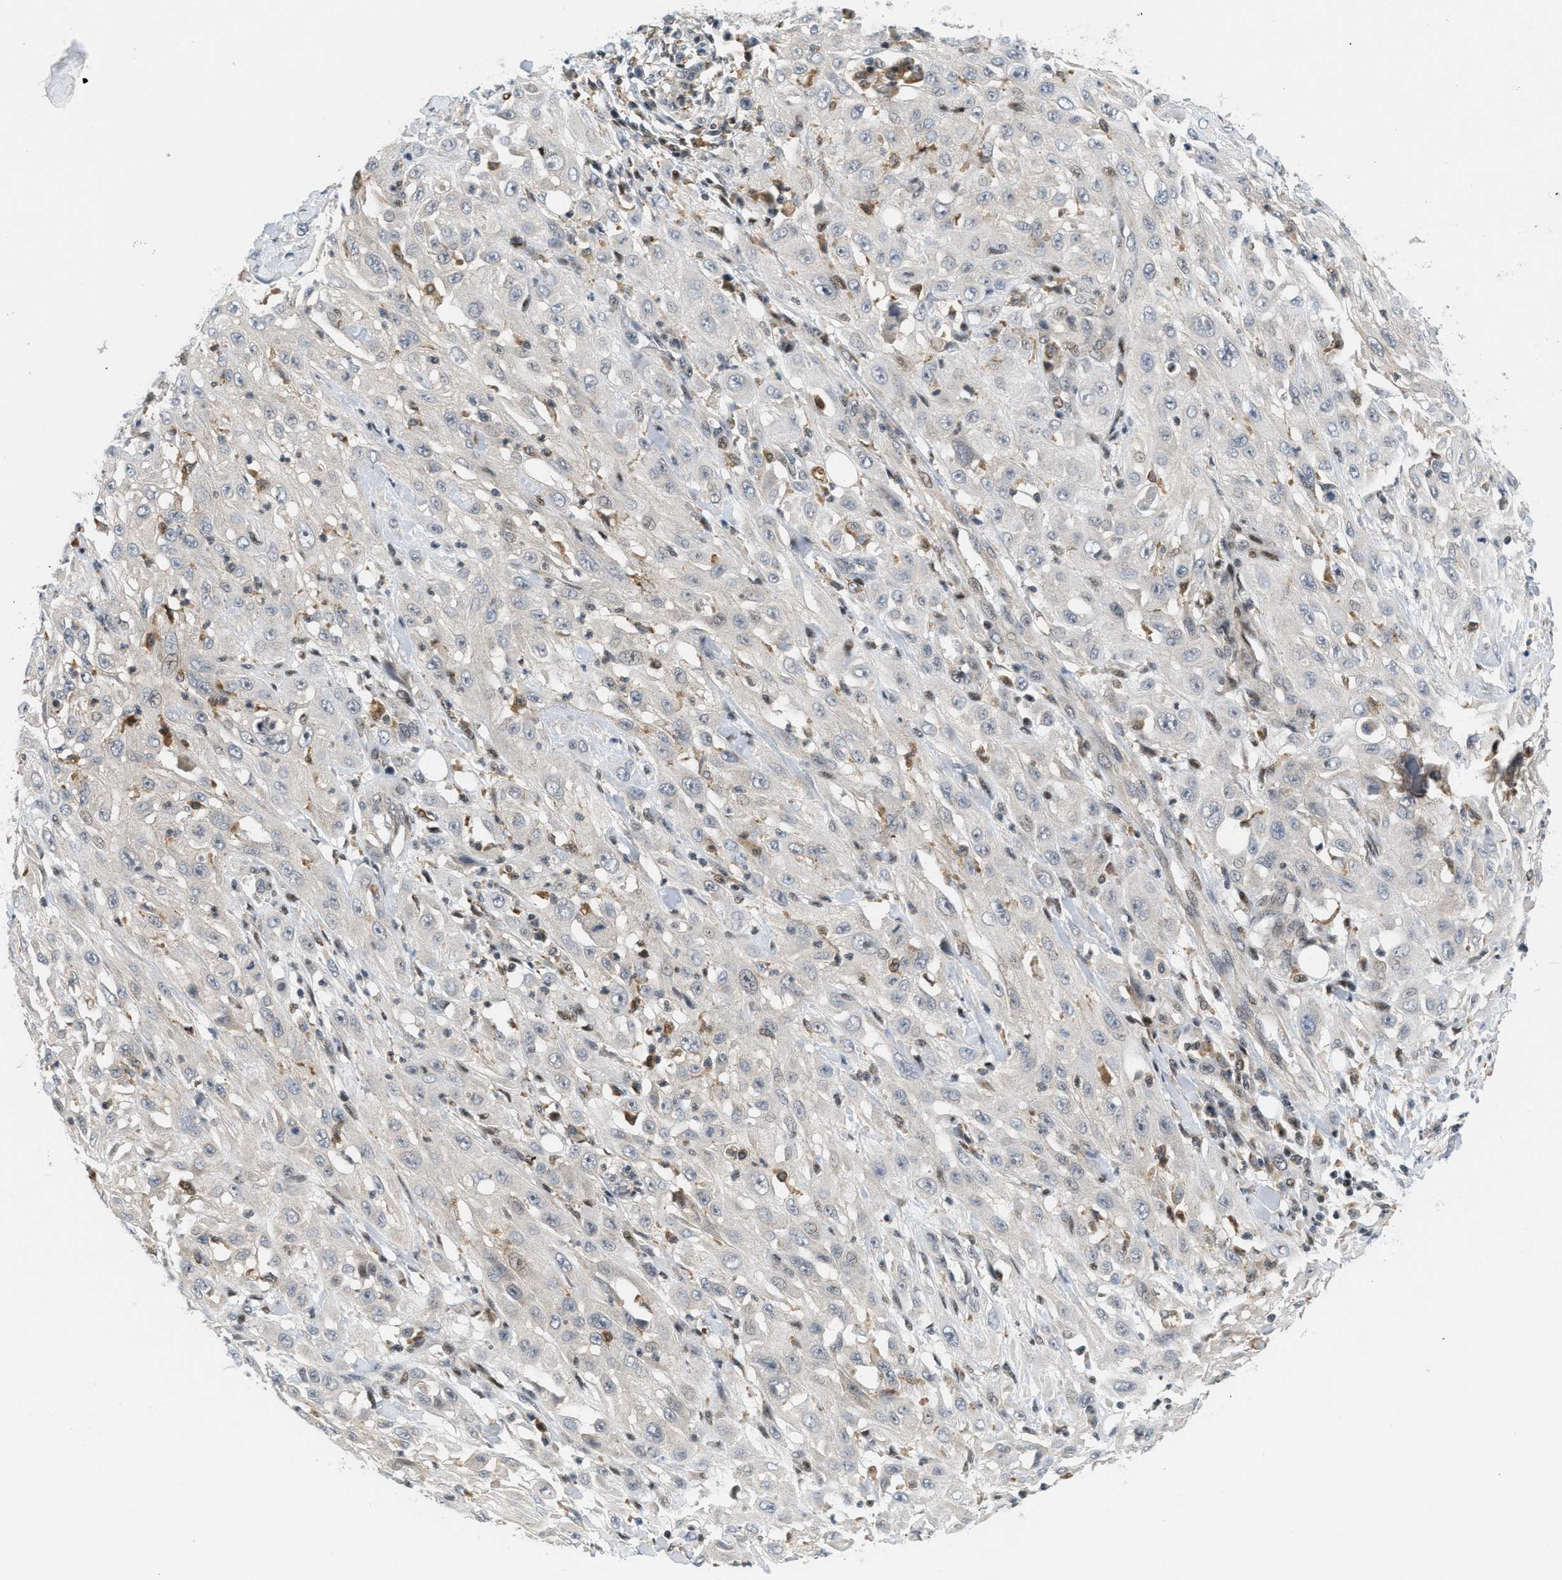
{"staining": {"intensity": "negative", "quantity": "none", "location": "none"}, "tissue": "skin cancer", "cell_type": "Tumor cells", "image_type": "cancer", "snomed": [{"axis": "morphology", "description": "Squamous cell carcinoma, NOS"}, {"axis": "morphology", "description": "Squamous cell carcinoma, metastatic, NOS"}, {"axis": "topography", "description": "Skin"}, {"axis": "topography", "description": "Lymph node"}], "caption": "Skin cancer (metastatic squamous cell carcinoma) stained for a protein using IHC demonstrates no positivity tumor cells.", "gene": "ING1", "patient": {"sex": "male", "age": 75}}